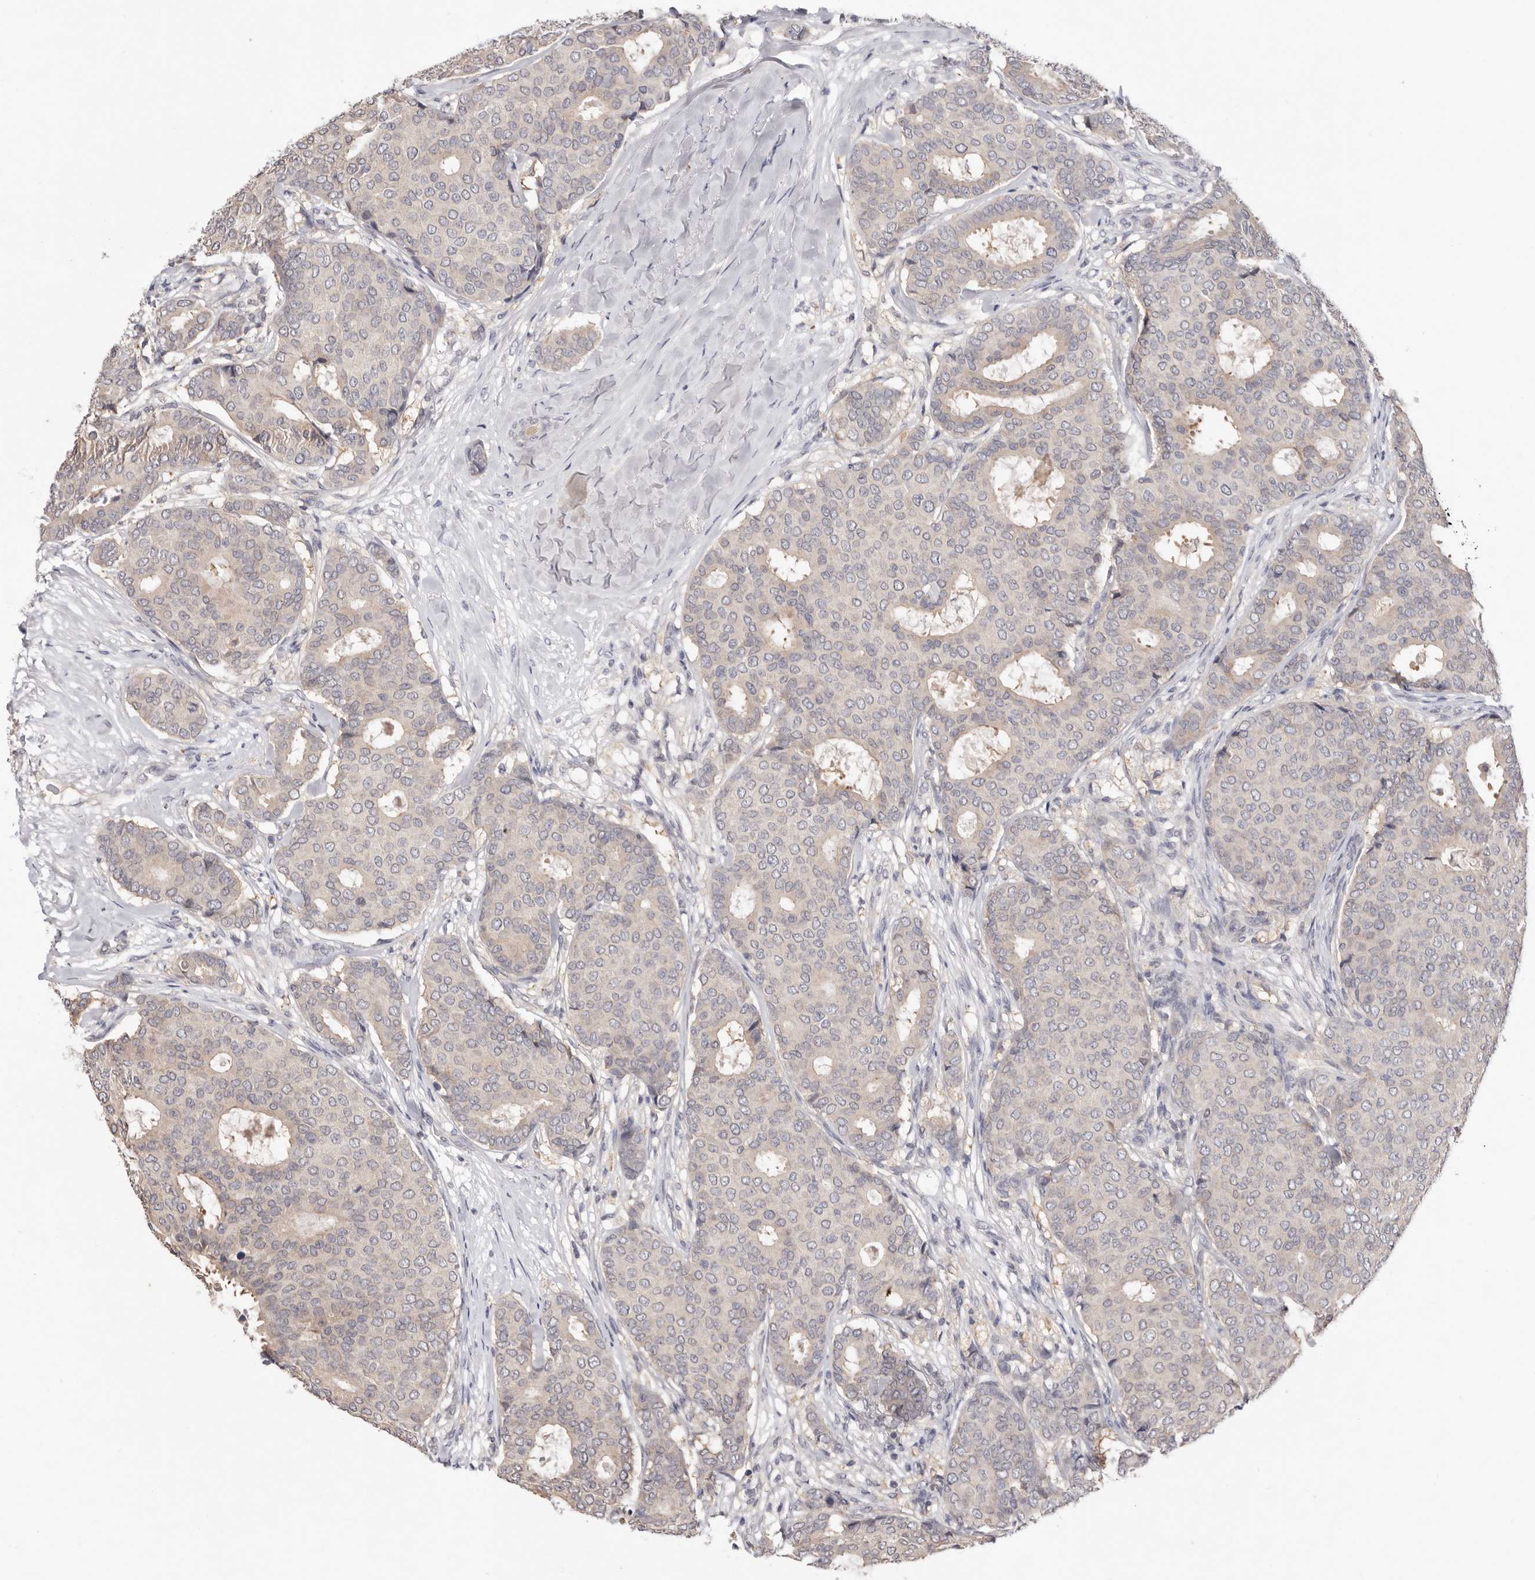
{"staining": {"intensity": "negative", "quantity": "none", "location": "none"}, "tissue": "breast cancer", "cell_type": "Tumor cells", "image_type": "cancer", "snomed": [{"axis": "morphology", "description": "Duct carcinoma"}, {"axis": "topography", "description": "Breast"}], "caption": "Human breast intraductal carcinoma stained for a protein using immunohistochemistry (IHC) shows no expression in tumor cells.", "gene": "DOP1A", "patient": {"sex": "female", "age": 75}}